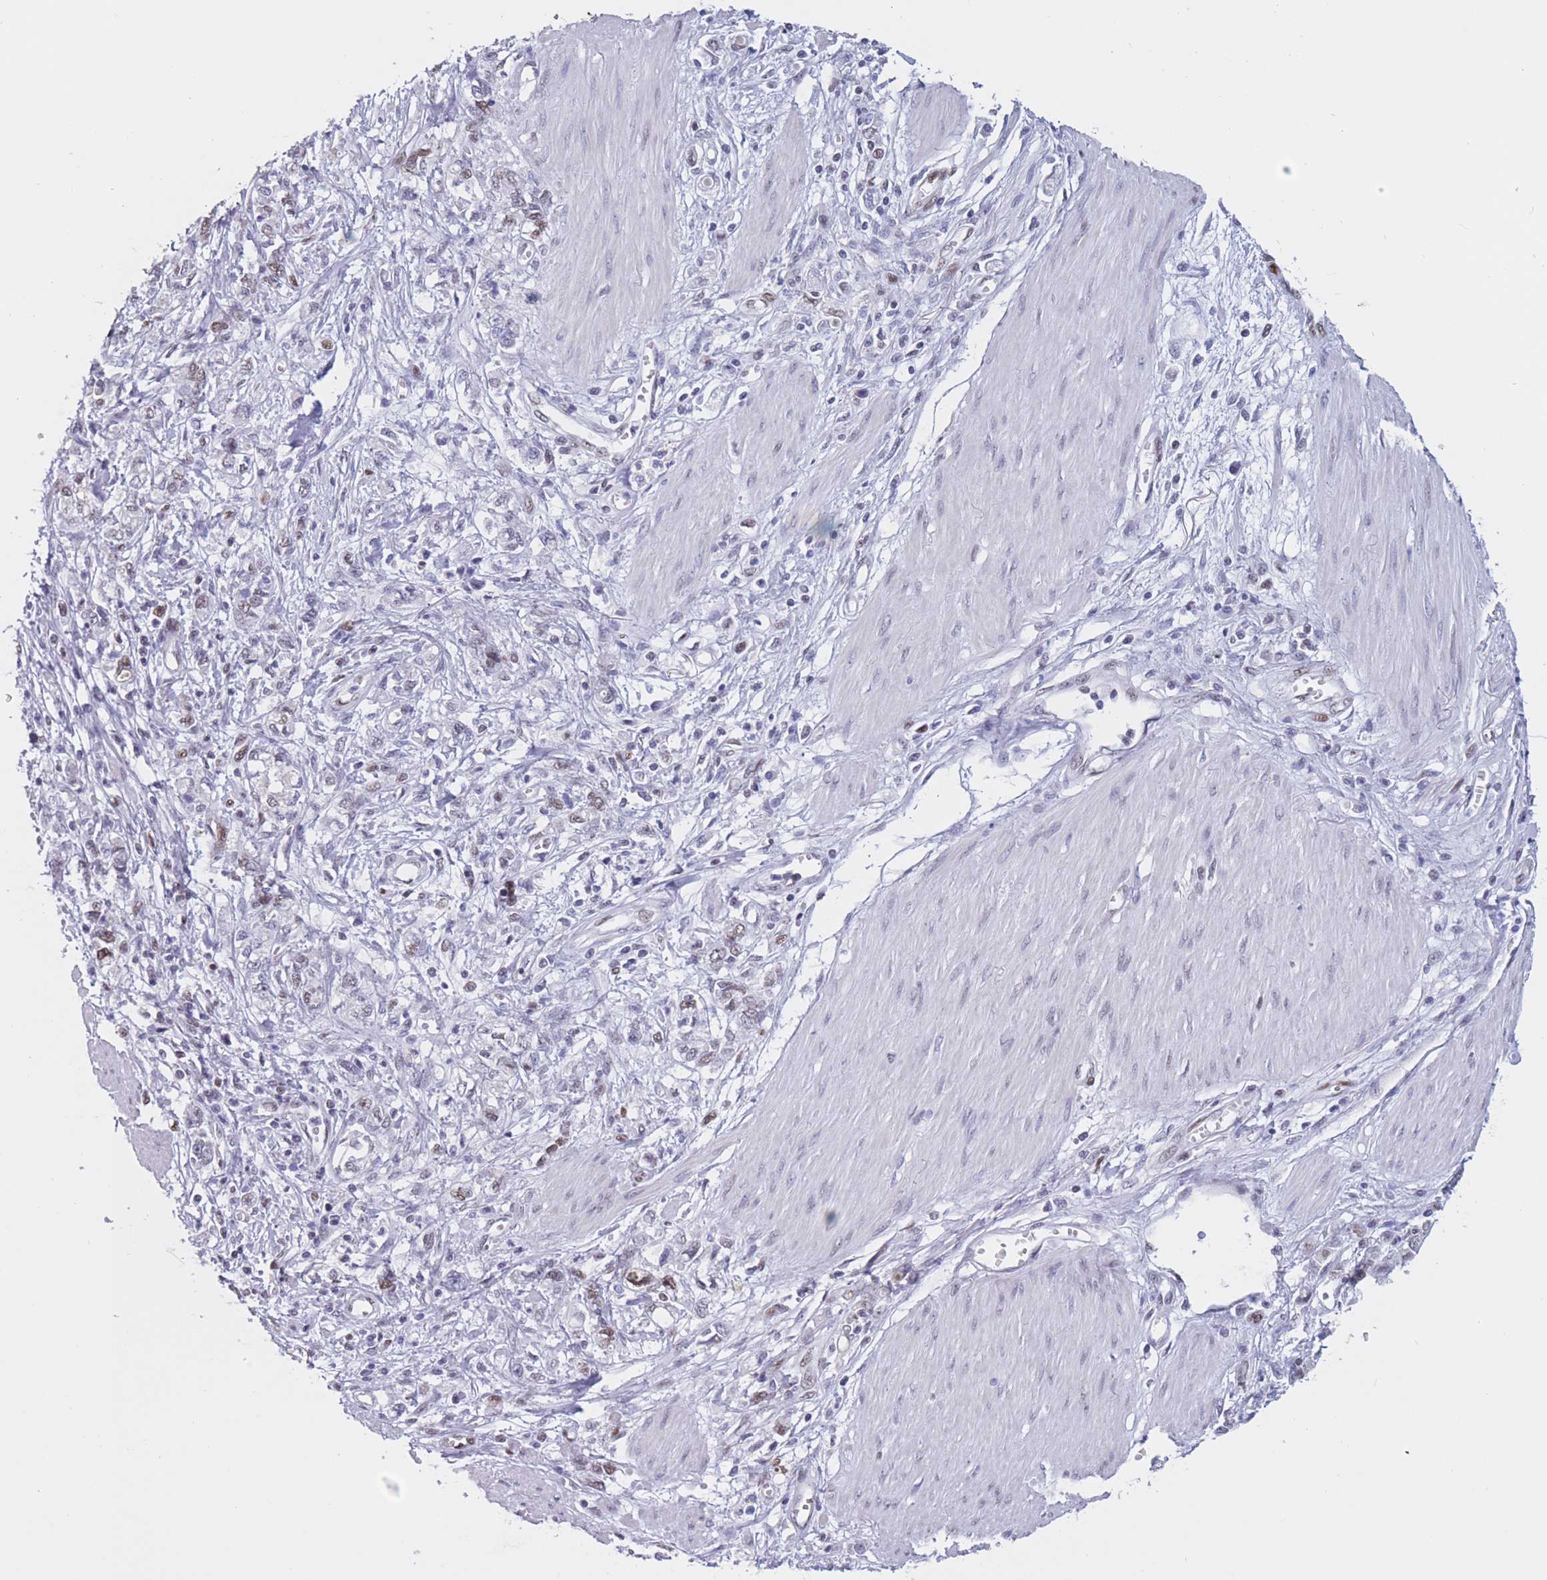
{"staining": {"intensity": "moderate", "quantity": "<25%", "location": "nuclear"}, "tissue": "stomach cancer", "cell_type": "Tumor cells", "image_type": "cancer", "snomed": [{"axis": "morphology", "description": "Adenocarcinoma, NOS"}, {"axis": "topography", "description": "Stomach"}], "caption": "This micrograph reveals IHC staining of human stomach cancer, with low moderate nuclear positivity in approximately <25% of tumor cells.", "gene": "NASP", "patient": {"sex": "female", "age": 76}}